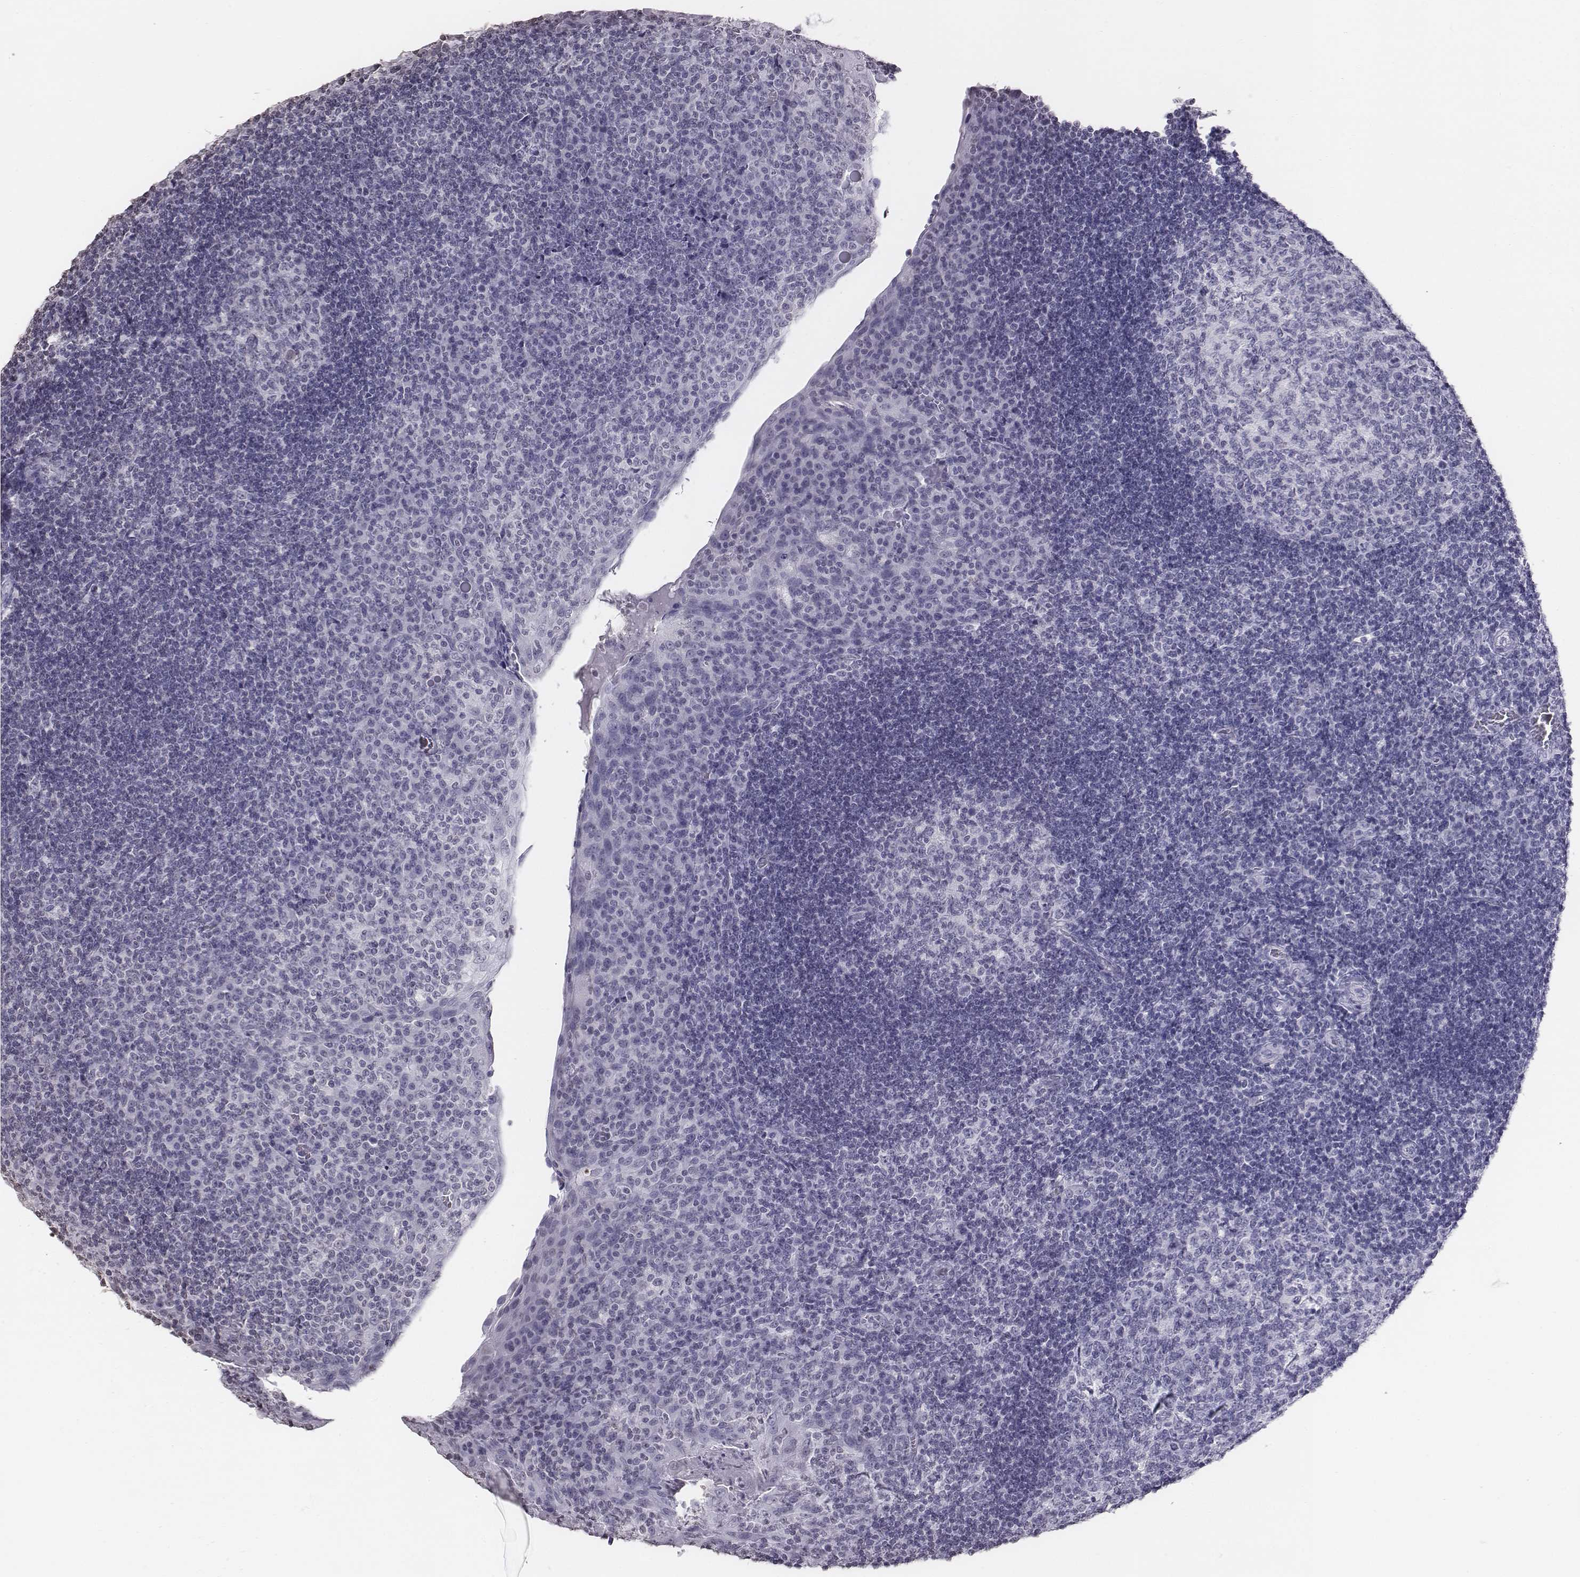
{"staining": {"intensity": "negative", "quantity": "none", "location": "none"}, "tissue": "tonsil", "cell_type": "Germinal center cells", "image_type": "normal", "snomed": [{"axis": "morphology", "description": "Normal tissue, NOS"}, {"axis": "topography", "description": "Tonsil"}], "caption": "This is an IHC photomicrograph of unremarkable tonsil. There is no staining in germinal center cells.", "gene": "BARHL1", "patient": {"sex": "male", "age": 17}}